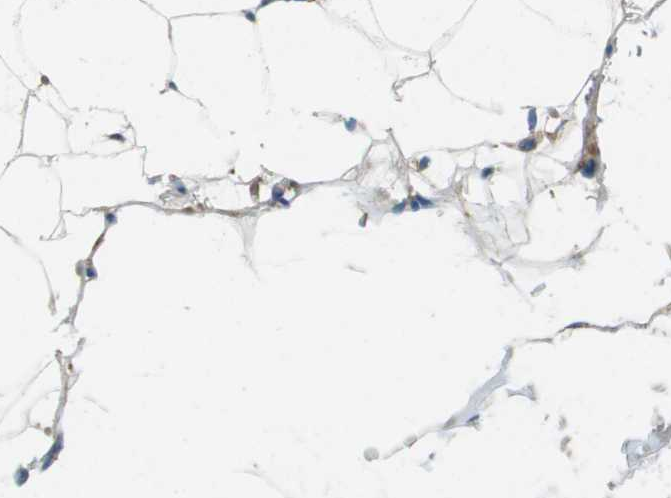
{"staining": {"intensity": "negative", "quantity": "none", "location": "none"}, "tissue": "adipose tissue", "cell_type": "Adipocytes", "image_type": "normal", "snomed": [{"axis": "morphology", "description": "Normal tissue, NOS"}, {"axis": "topography", "description": "Breast"}, {"axis": "topography", "description": "Soft tissue"}], "caption": "The photomicrograph exhibits no staining of adipocytes in benign adipose tissue.", "gene": "MIGA1", "patient": {"sex": "female", "age": 75}}